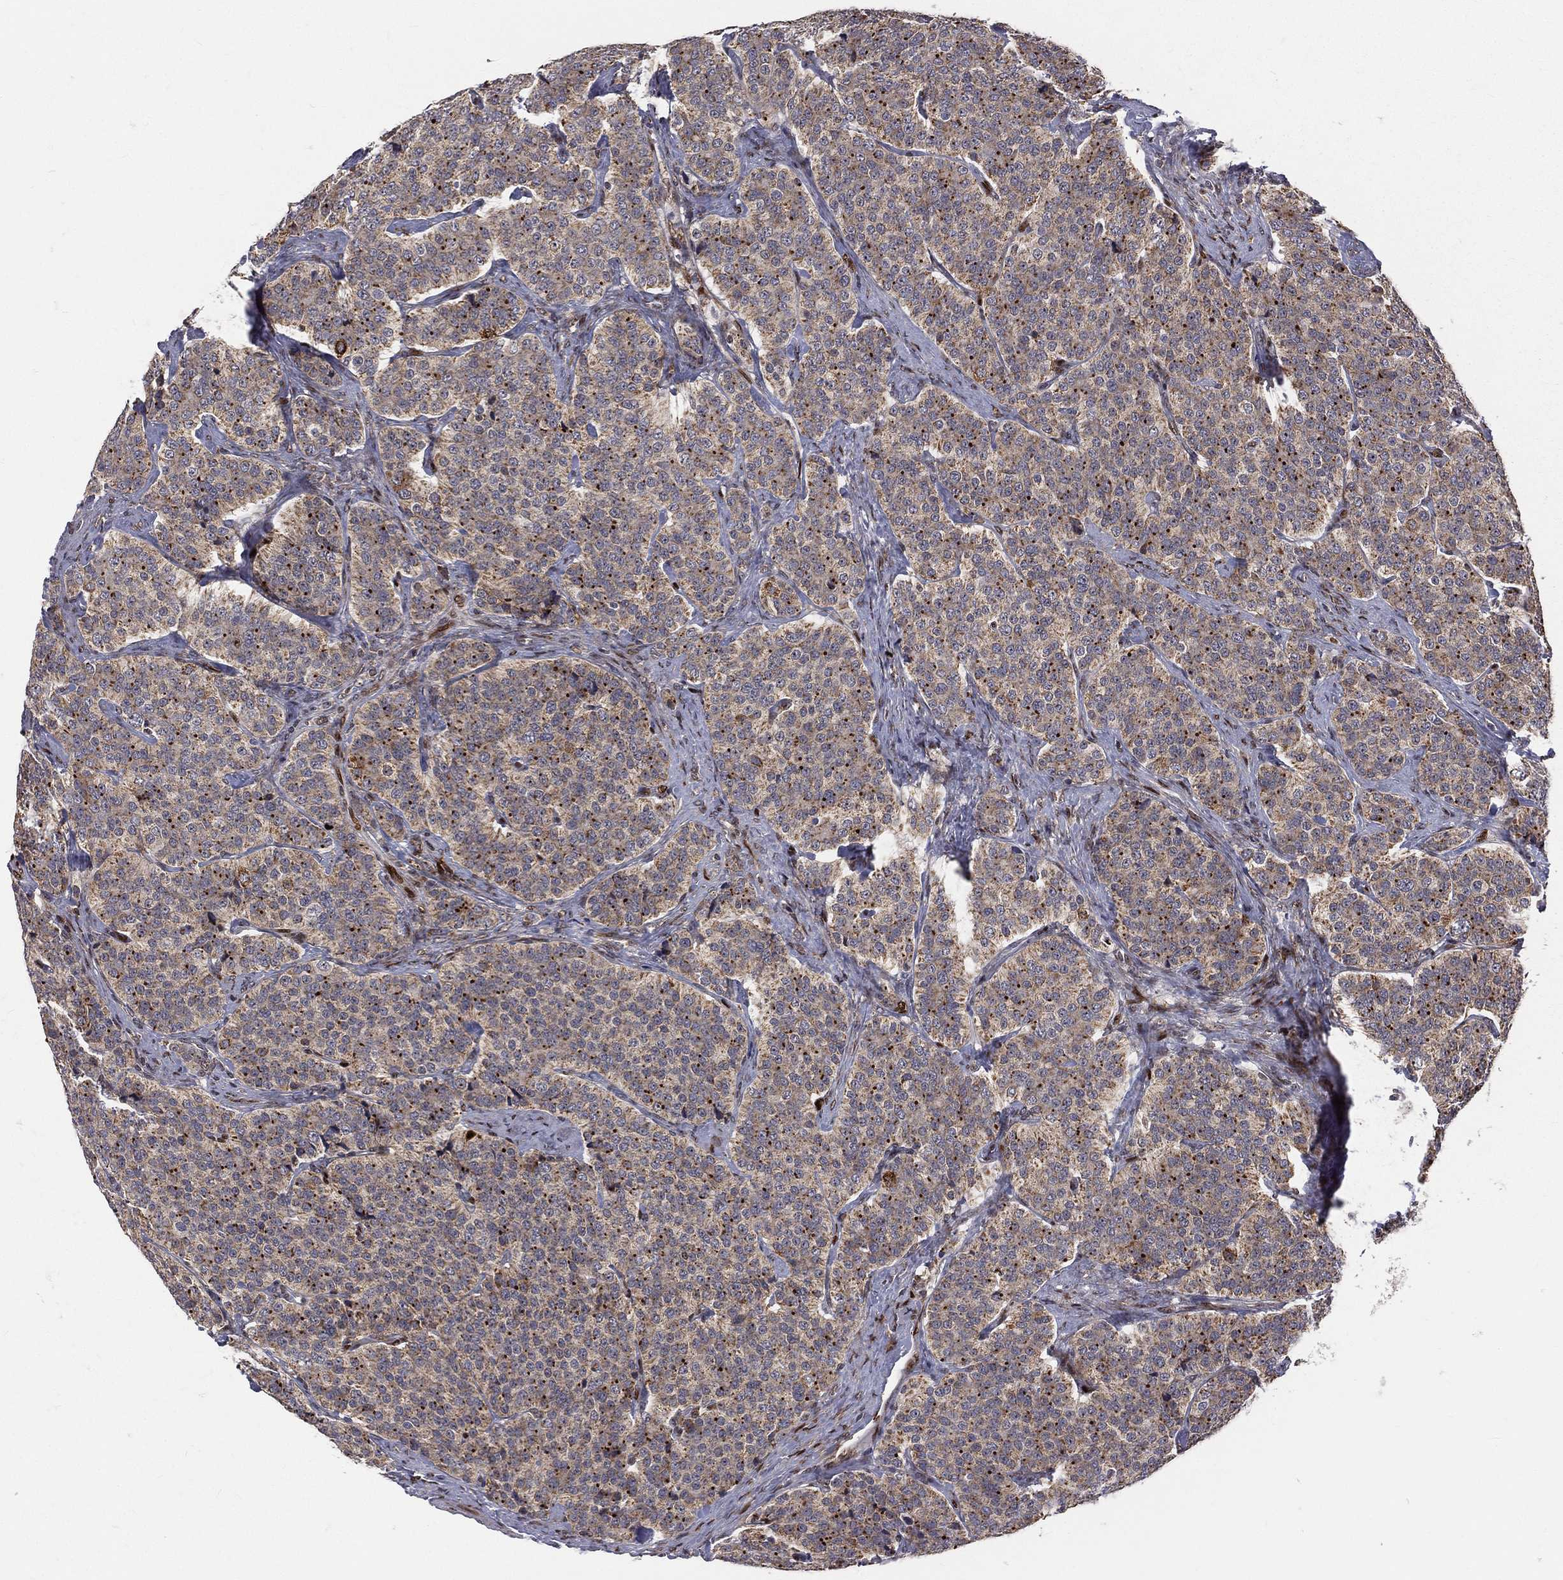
{"staining": {"intensity": "moderate", "quantity": ">75%", "location": "cytoplasmic/membranous"}, "tissue": "carcinoid", "cell_type": "Tumor cells", "image_type": "cancer", "snomed": [{"axis": "morphology", "description": "Carcinoid, malignant, NOS"}, {"axis": "topography", "description": "Small intestine"}], "caption": "Immunohistochemical staining of human carcinoid demonstrates medium levels of moderate cytoplasmic/membranous staining in about >75% of tumor cells.", "gene": "ZEB1", "patient": {"sex": "female", "age": 58}}